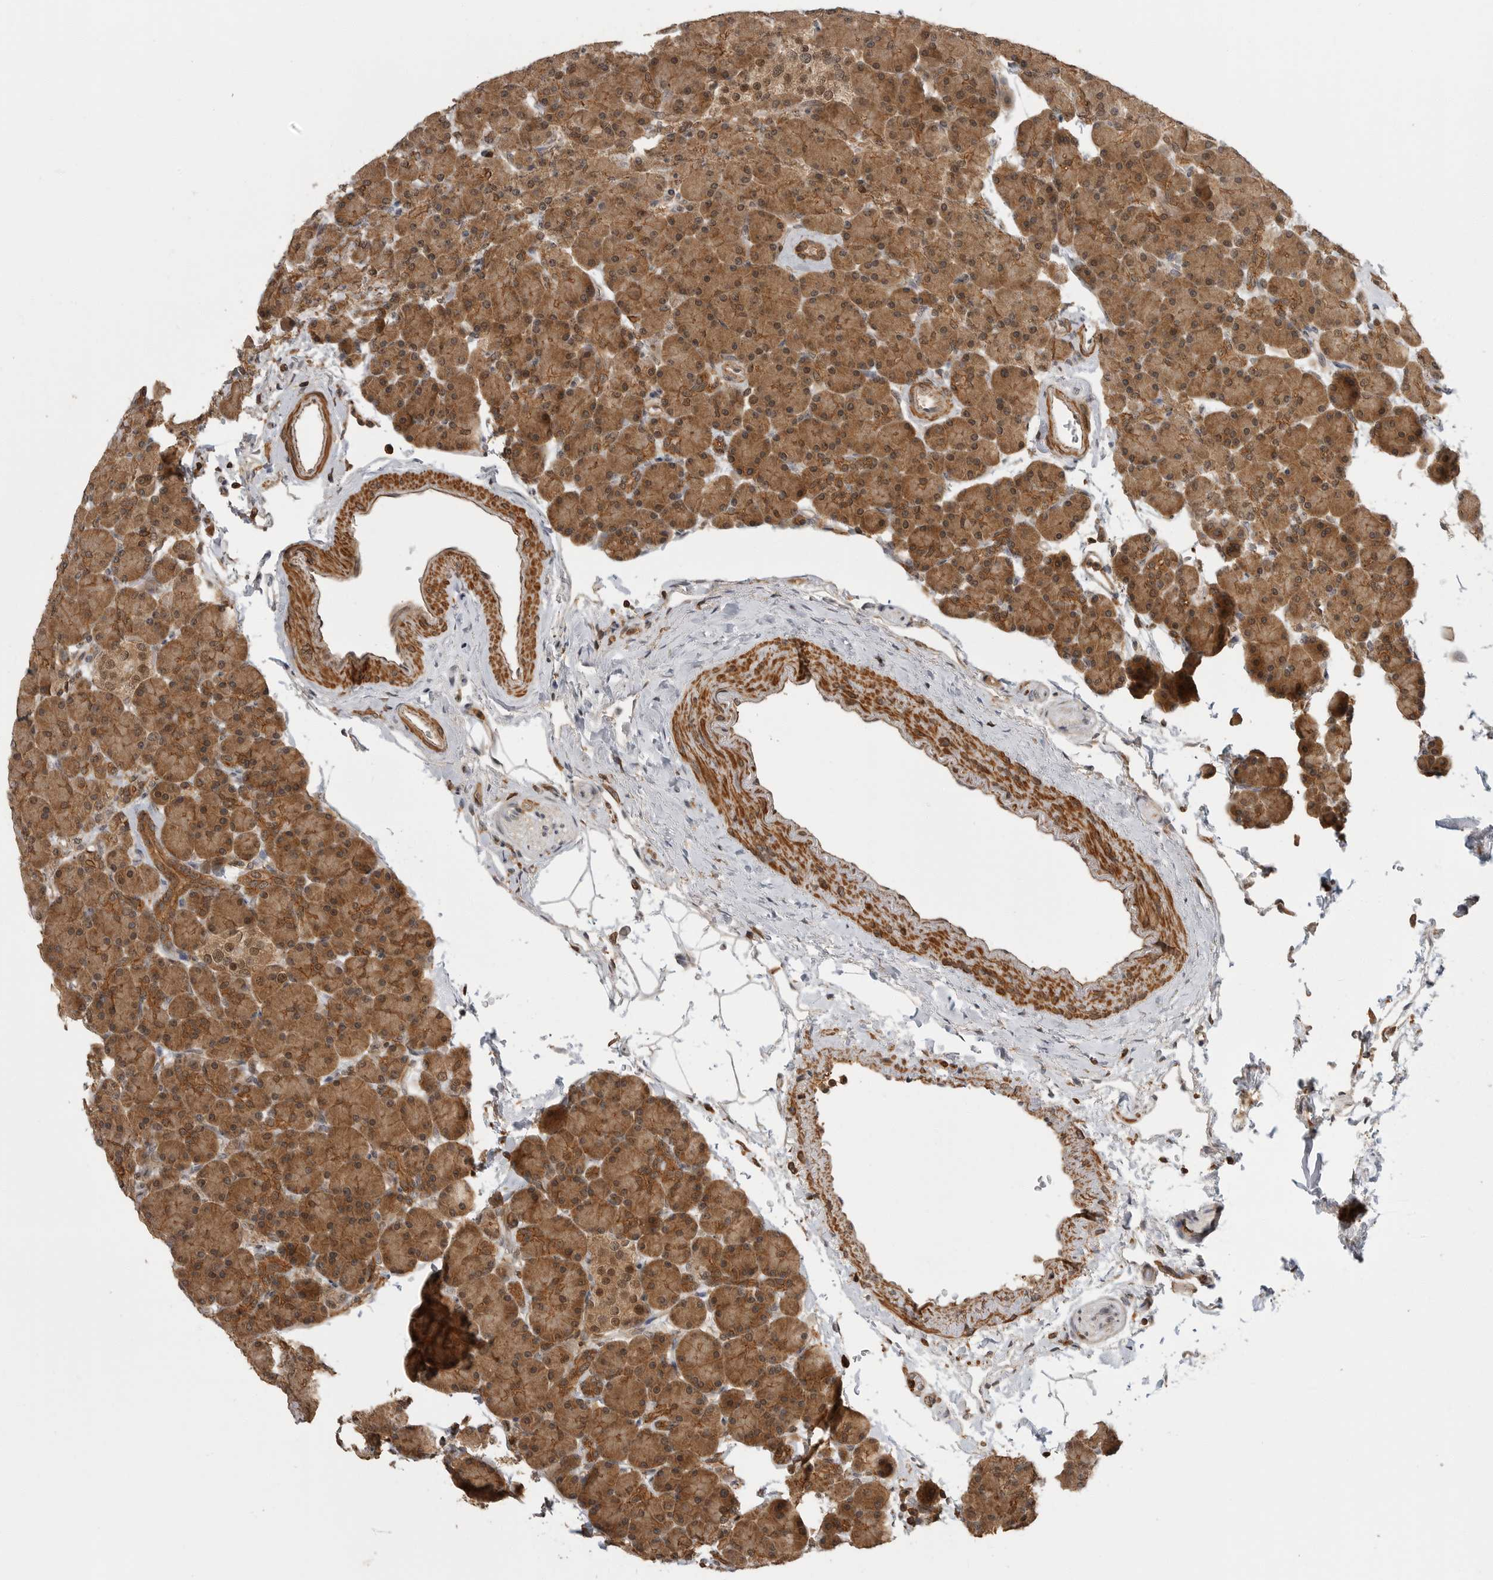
{"staining": {"intensity": "moderate", "quantity": ">75%", "location": "cytoplasmic/membranous,nuclear"}, "tissue": "pancreas", "cell_type": "Exocrine glandular cells", "image_type": "normal", "snomed": [{"axis": "morphology", "description": "Normal tissue, NOS"}, {"axis": "topography", "description": "Pancreas"}], "caption": "Pancreas stained with DAB (3,3'-diaminobenzidine) immunohistochemistry (IHC) shows medium levels of moderate cytoplasmic/membranous,nuclear staining in about >75% of exocrine glandular cells.", "gene": "ERN1", "patient": {"sex": "female", "age": 43}}